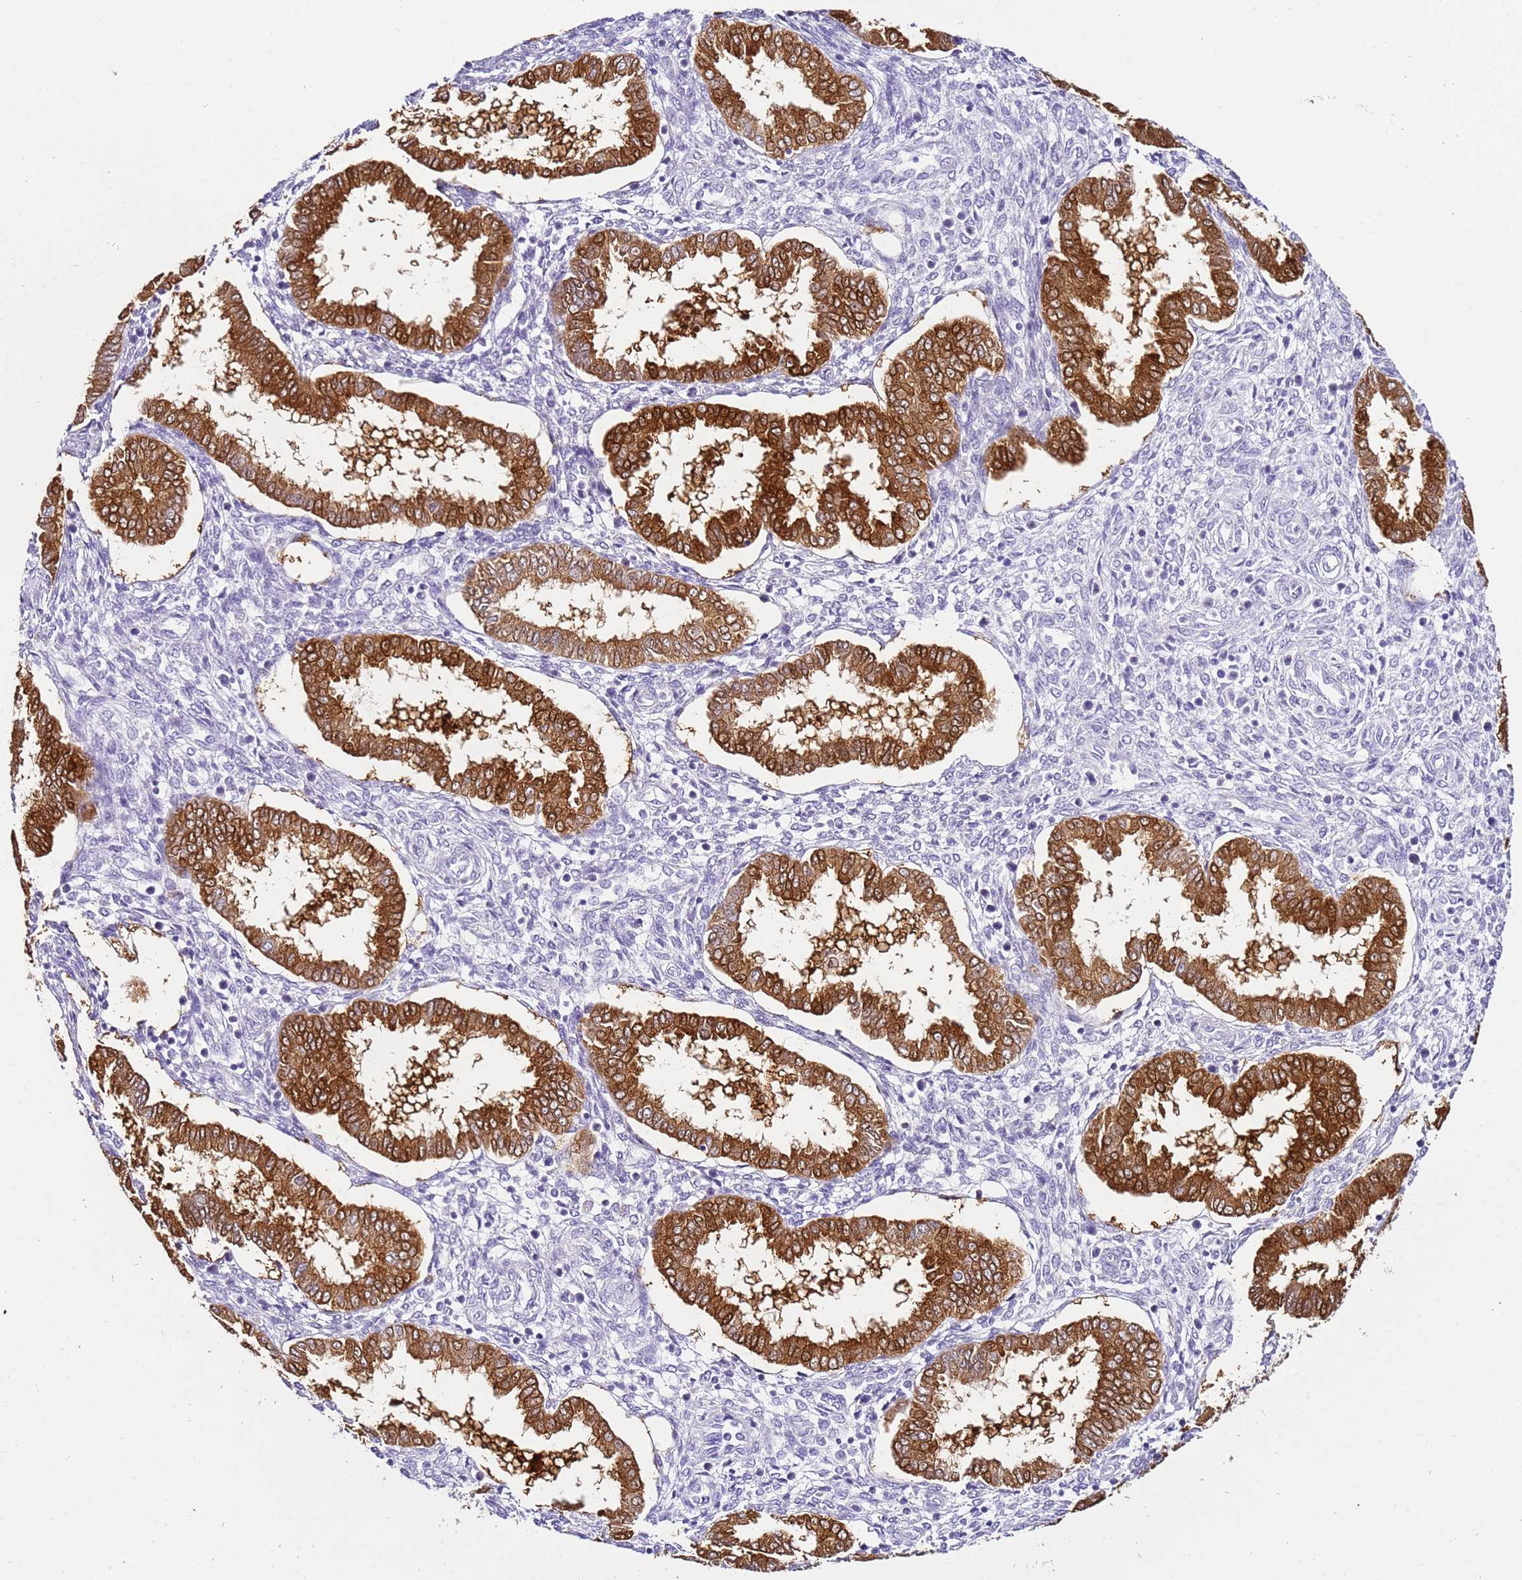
{"staining": {"intensity": "negative", "quantity": "none", "location": "none"}, "tissue": "endometrium", "cell_type": "Cells in endometrial stroma", "image_type": "normal", "snomed": [{"axis": "morphology", "description": "Normal tissue, NOS"}, {"axis": "topography", "description": "Endometrium"}], "caption": "A high-resolution histopathology image shows immunohistochemistry staining of normal endometrium, which demonstrates no significant staining in cells in endometrial stroma. Nuclei are stained in blue.", "gene": "HGD", "patient": {"sex": "female", "age": 24}}